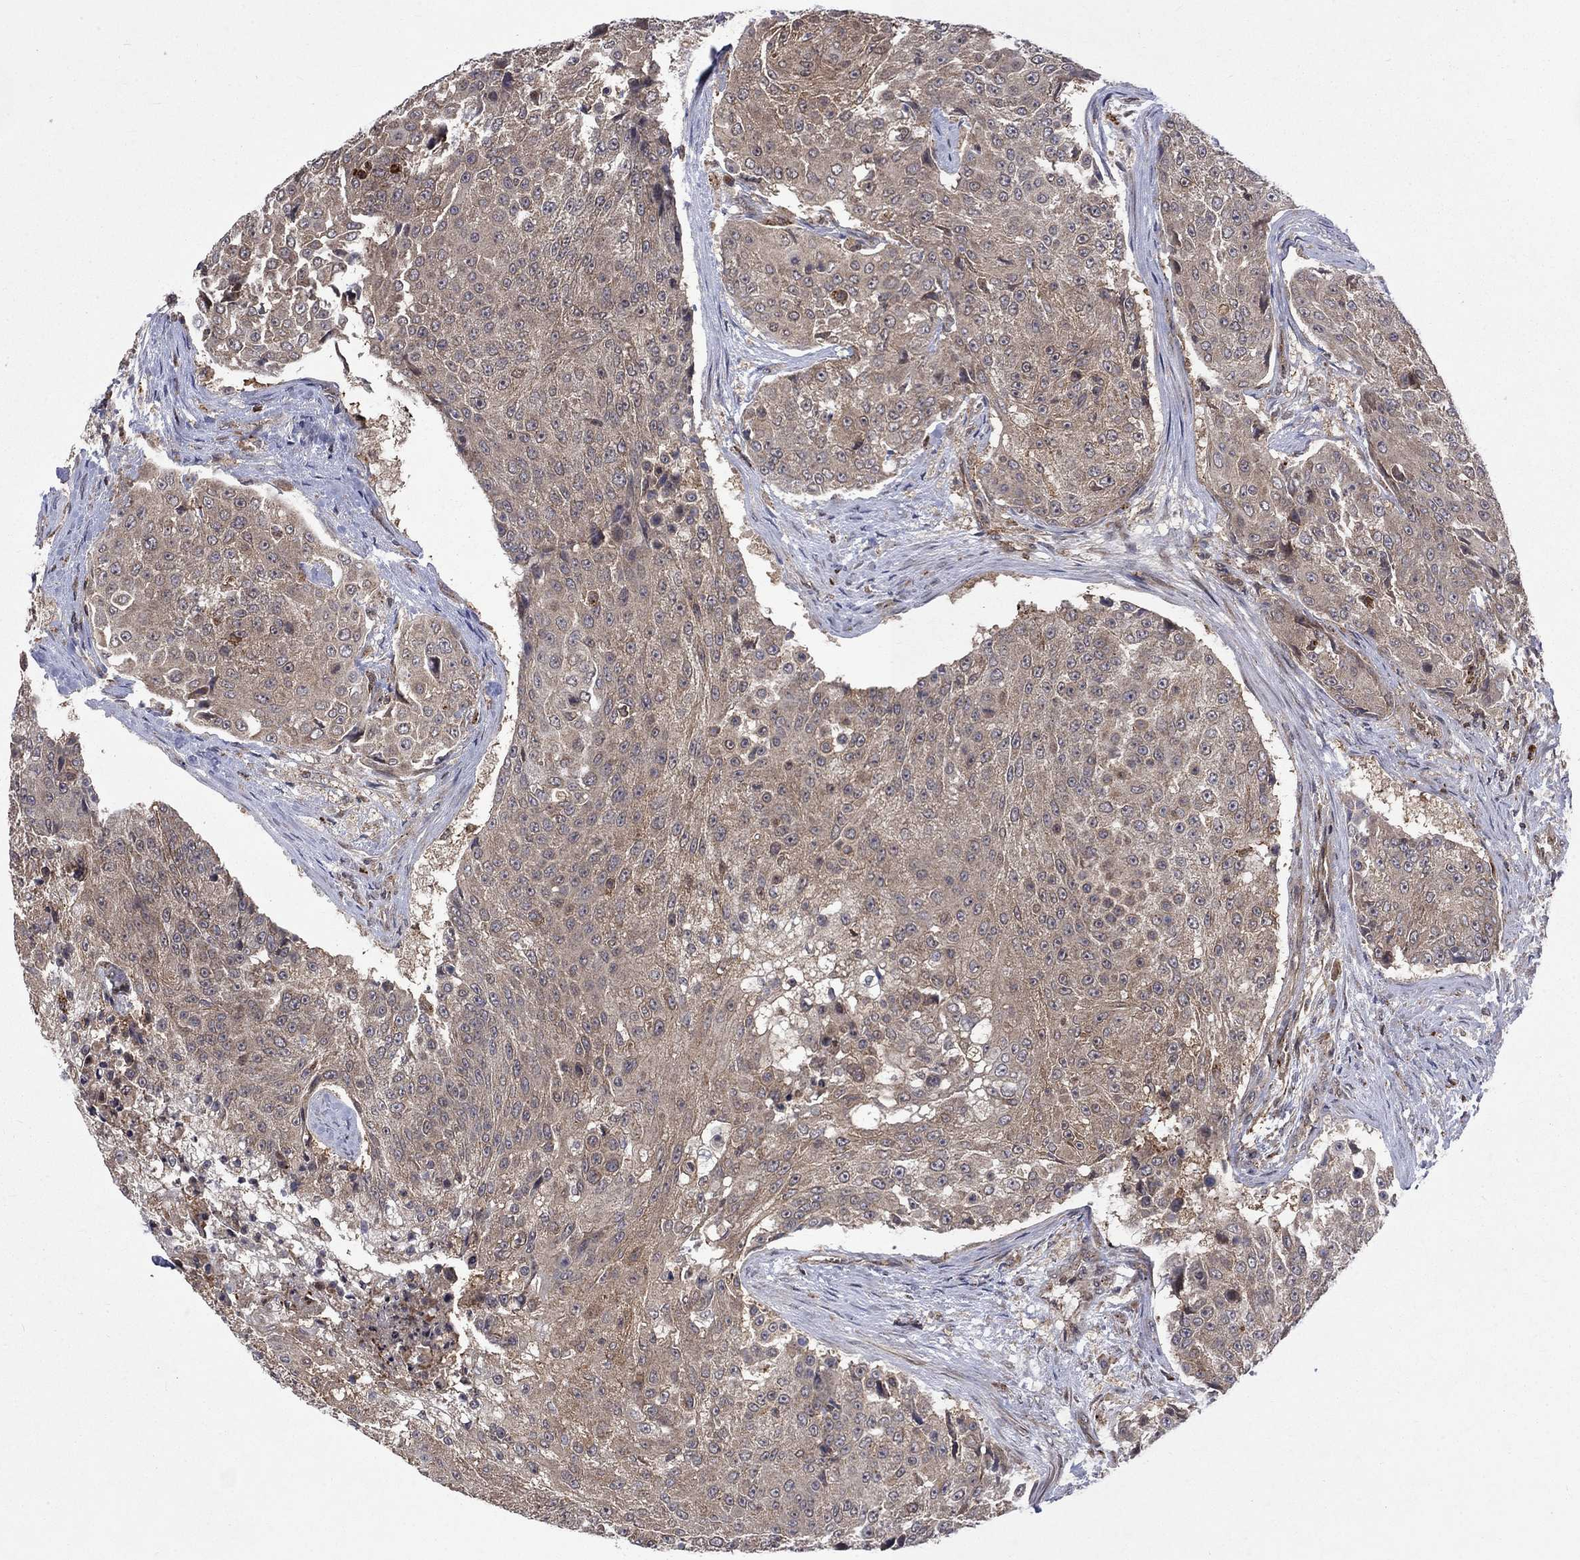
{"staining": {"intensity": "weak", "quantity": ">75%", "location": "cytoplasmic/membranous"}, "tissue": "urothelial cancer", "cell_type": "Tumor cells", "image_type": "cancer", "snomed": [{"axis": "morphology", "description": "Urothelial carcinoma, High grade"}, {"axis": "topography", "description": "Urinary bladder"}], "caption": "Immunohistochemistry staining of urothelial cancer, which exhibits low levels of weak cytoplasmic/membranous positivity in approximately >75% of tumor cells indicating weak cytoplasmic/membranous protein staining. The staining was performed using DAB (3,3'-diaminobenzidine) (brown) for protein detection and nuclei were counterstained in hematoxylin (blue).", "gene": "TMEM33", "patient": {"sex": "female", "age": 63}}